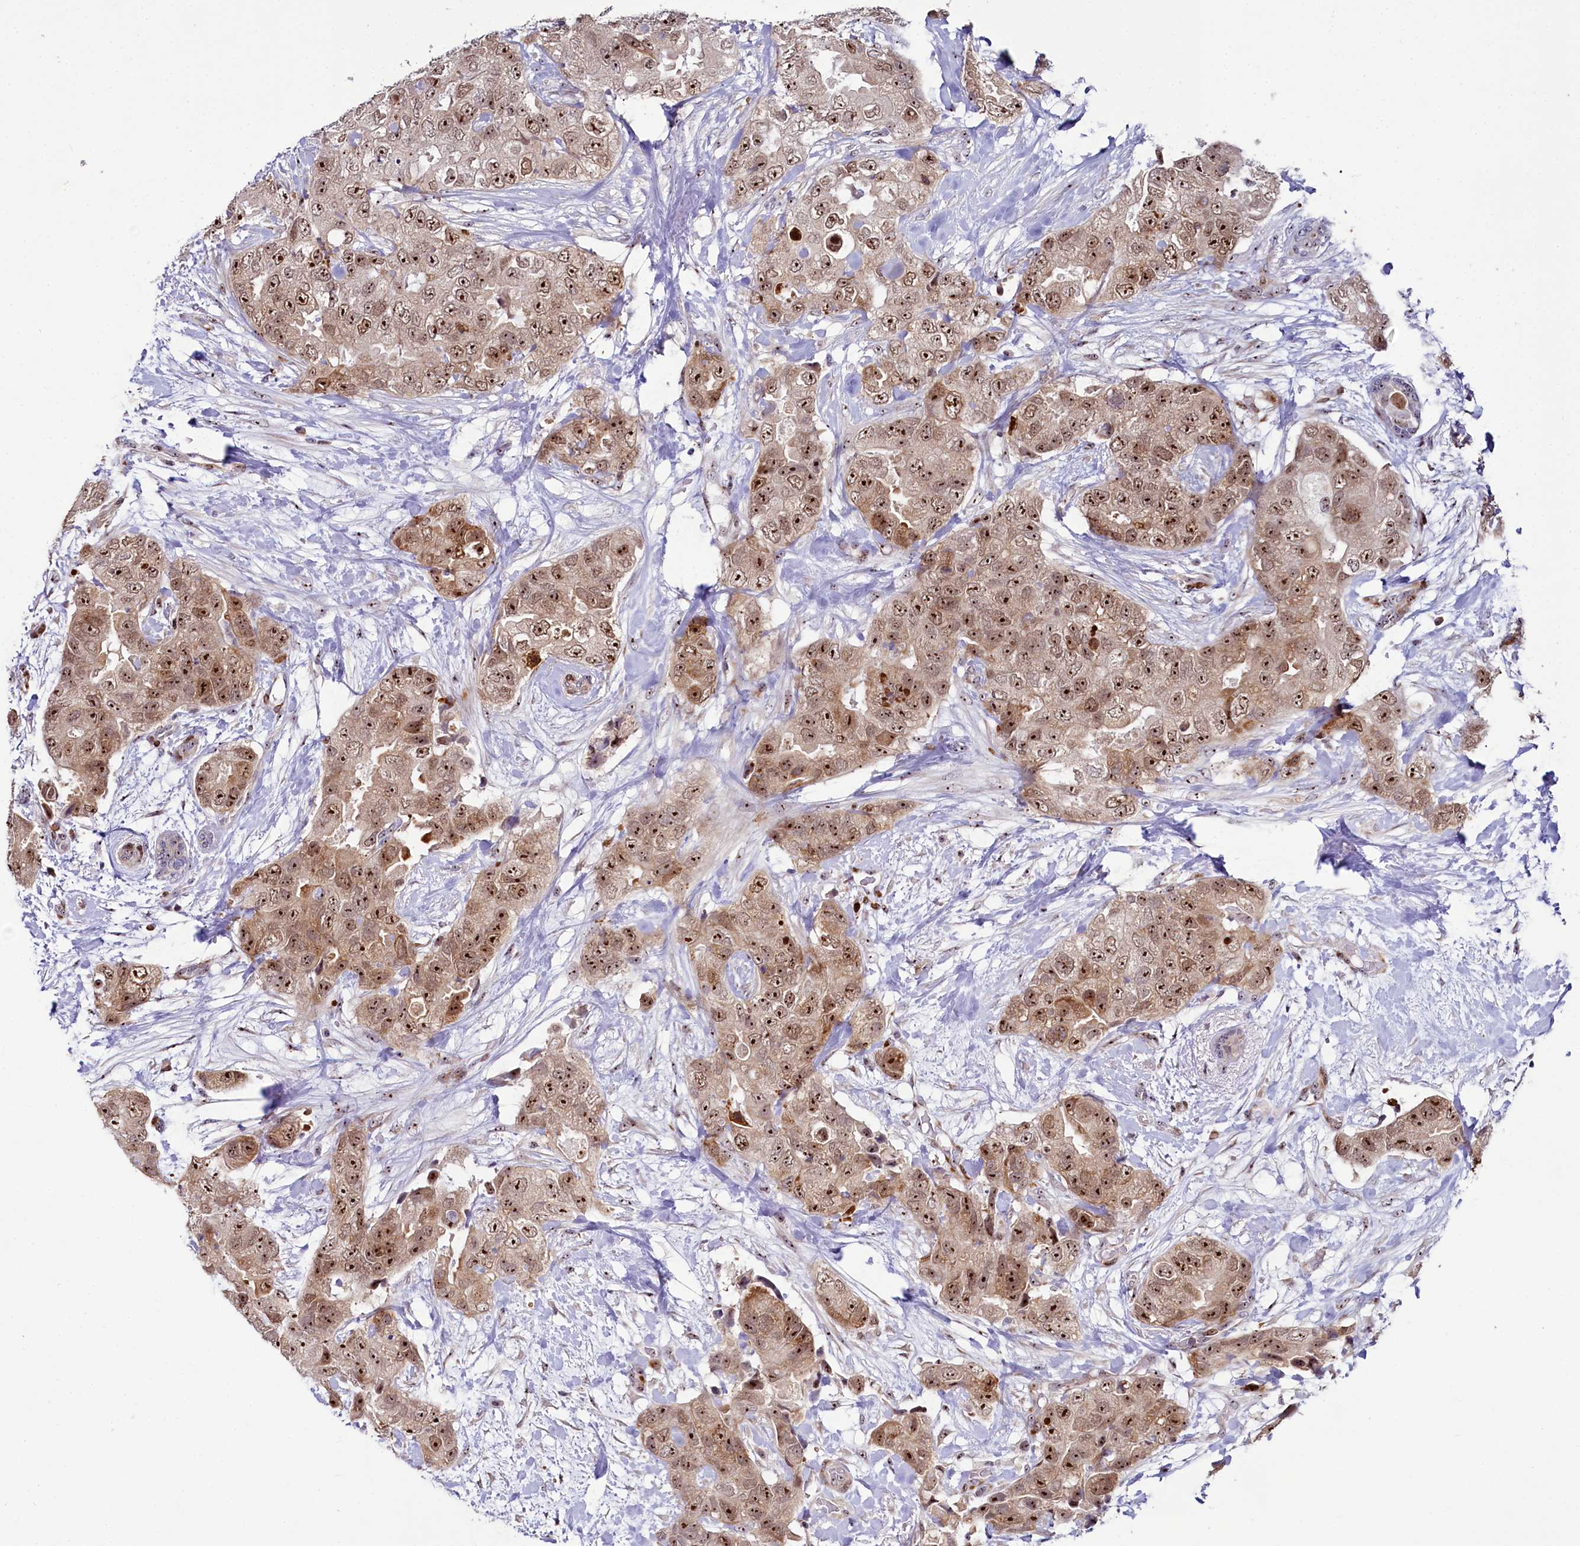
{"staining": {"intensity": "moderate", "quantity": ">75%", "location": "cytoplasmic/membranous,nuclear"}, "tissue": "breast cancer", "cell_type": "Tumor cells", "image_type": "cancer", "snomed": [{"axis": "morphology", "description": "Duct carcinoma"}, {"axis": "topography", "description": "Breast"}], "caption": "Immunohistochemical staining of breast cancer reveals medium levels of moderate cytoplasmic/membranous and nuclear protein expression in approximately >75% of tumor cells.", "gene": "TCOF1", "patient": {"sex": "female", "age": 62}}